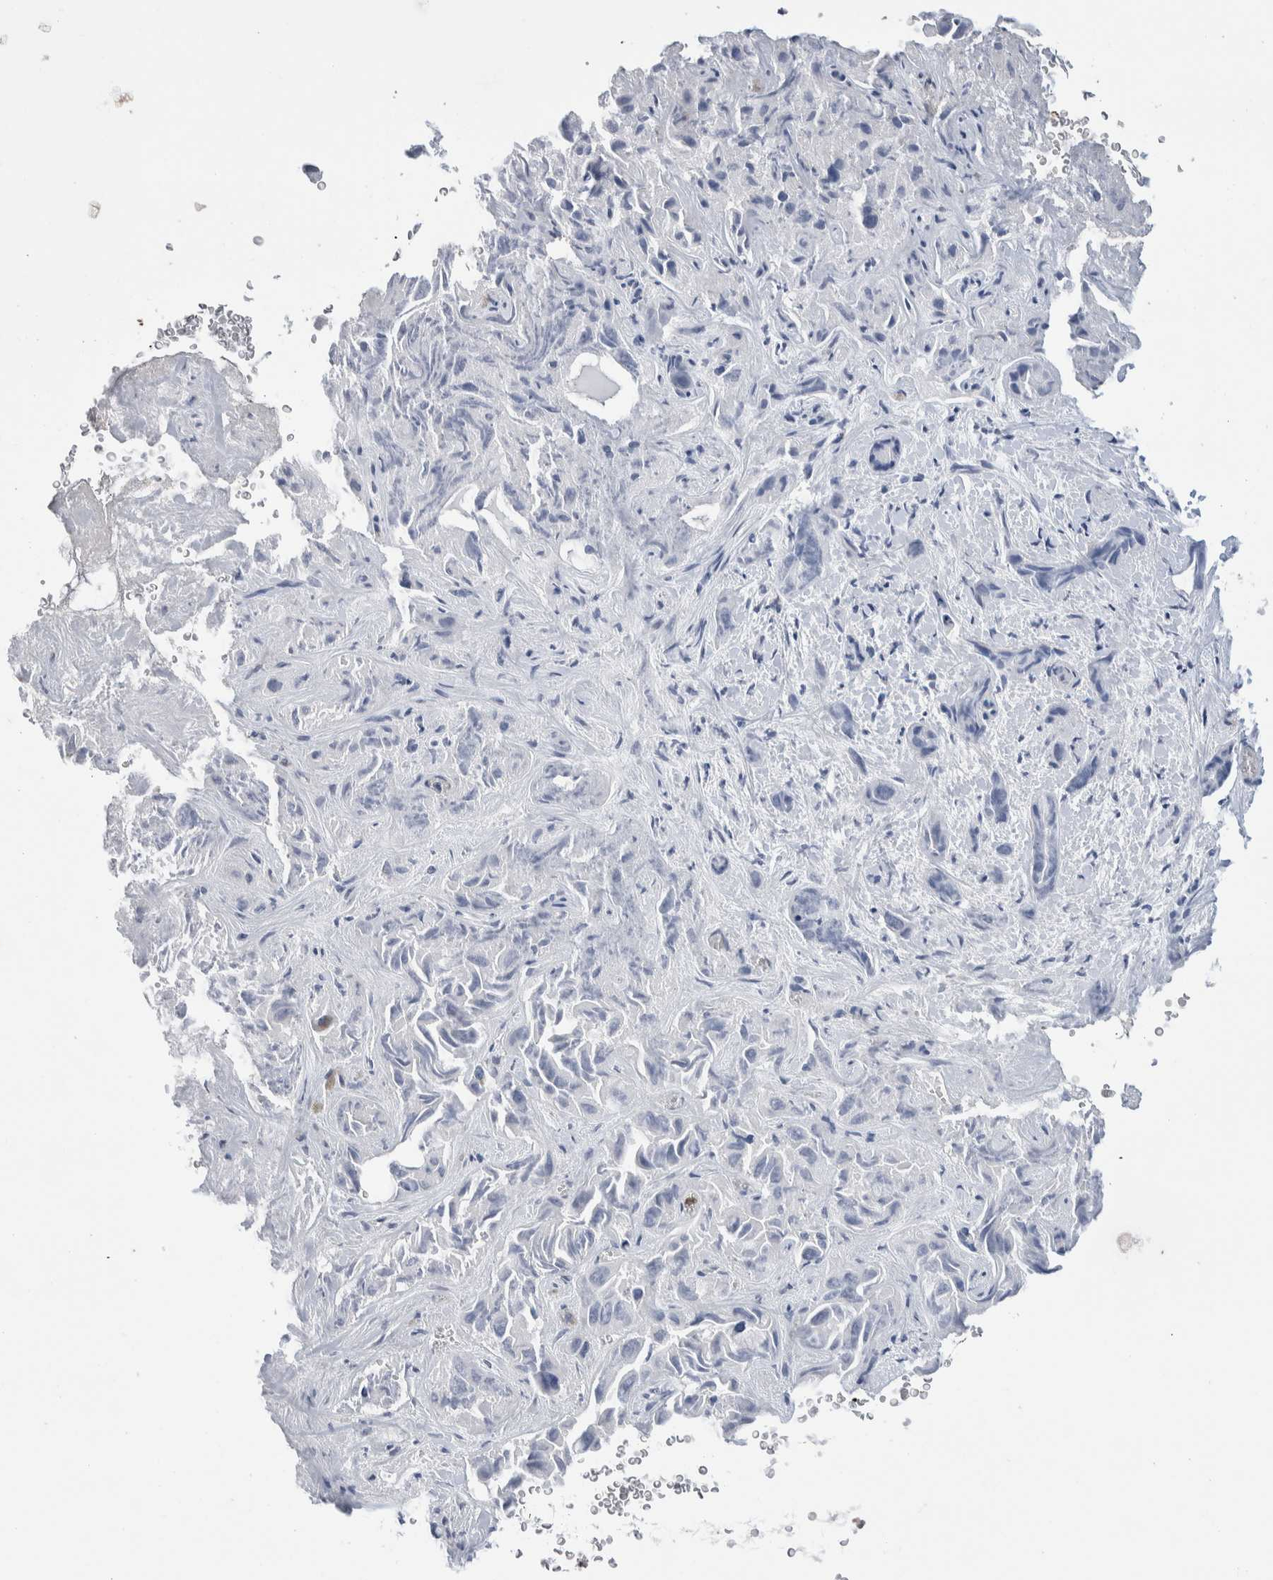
{"staining": {"intensity": "negative", "quantity": "none", "location": "none"}, "tissue": "liver cancer", "cell_type": "Tumor cells", "image_type": "cancer", "snomed": [{"axis": "morphology", "description": "Cholangiocarcinoma"}, {"axis": "topography", "description": "Liver"}], "caption": "Immunohistochemistry histopathology image of neoplastic tissue: liver cancer stained with DAB shows no significant protein staining in tumor cells.", "gene": "RUSF1", "patient": {"sex": "female", "age": 52}}